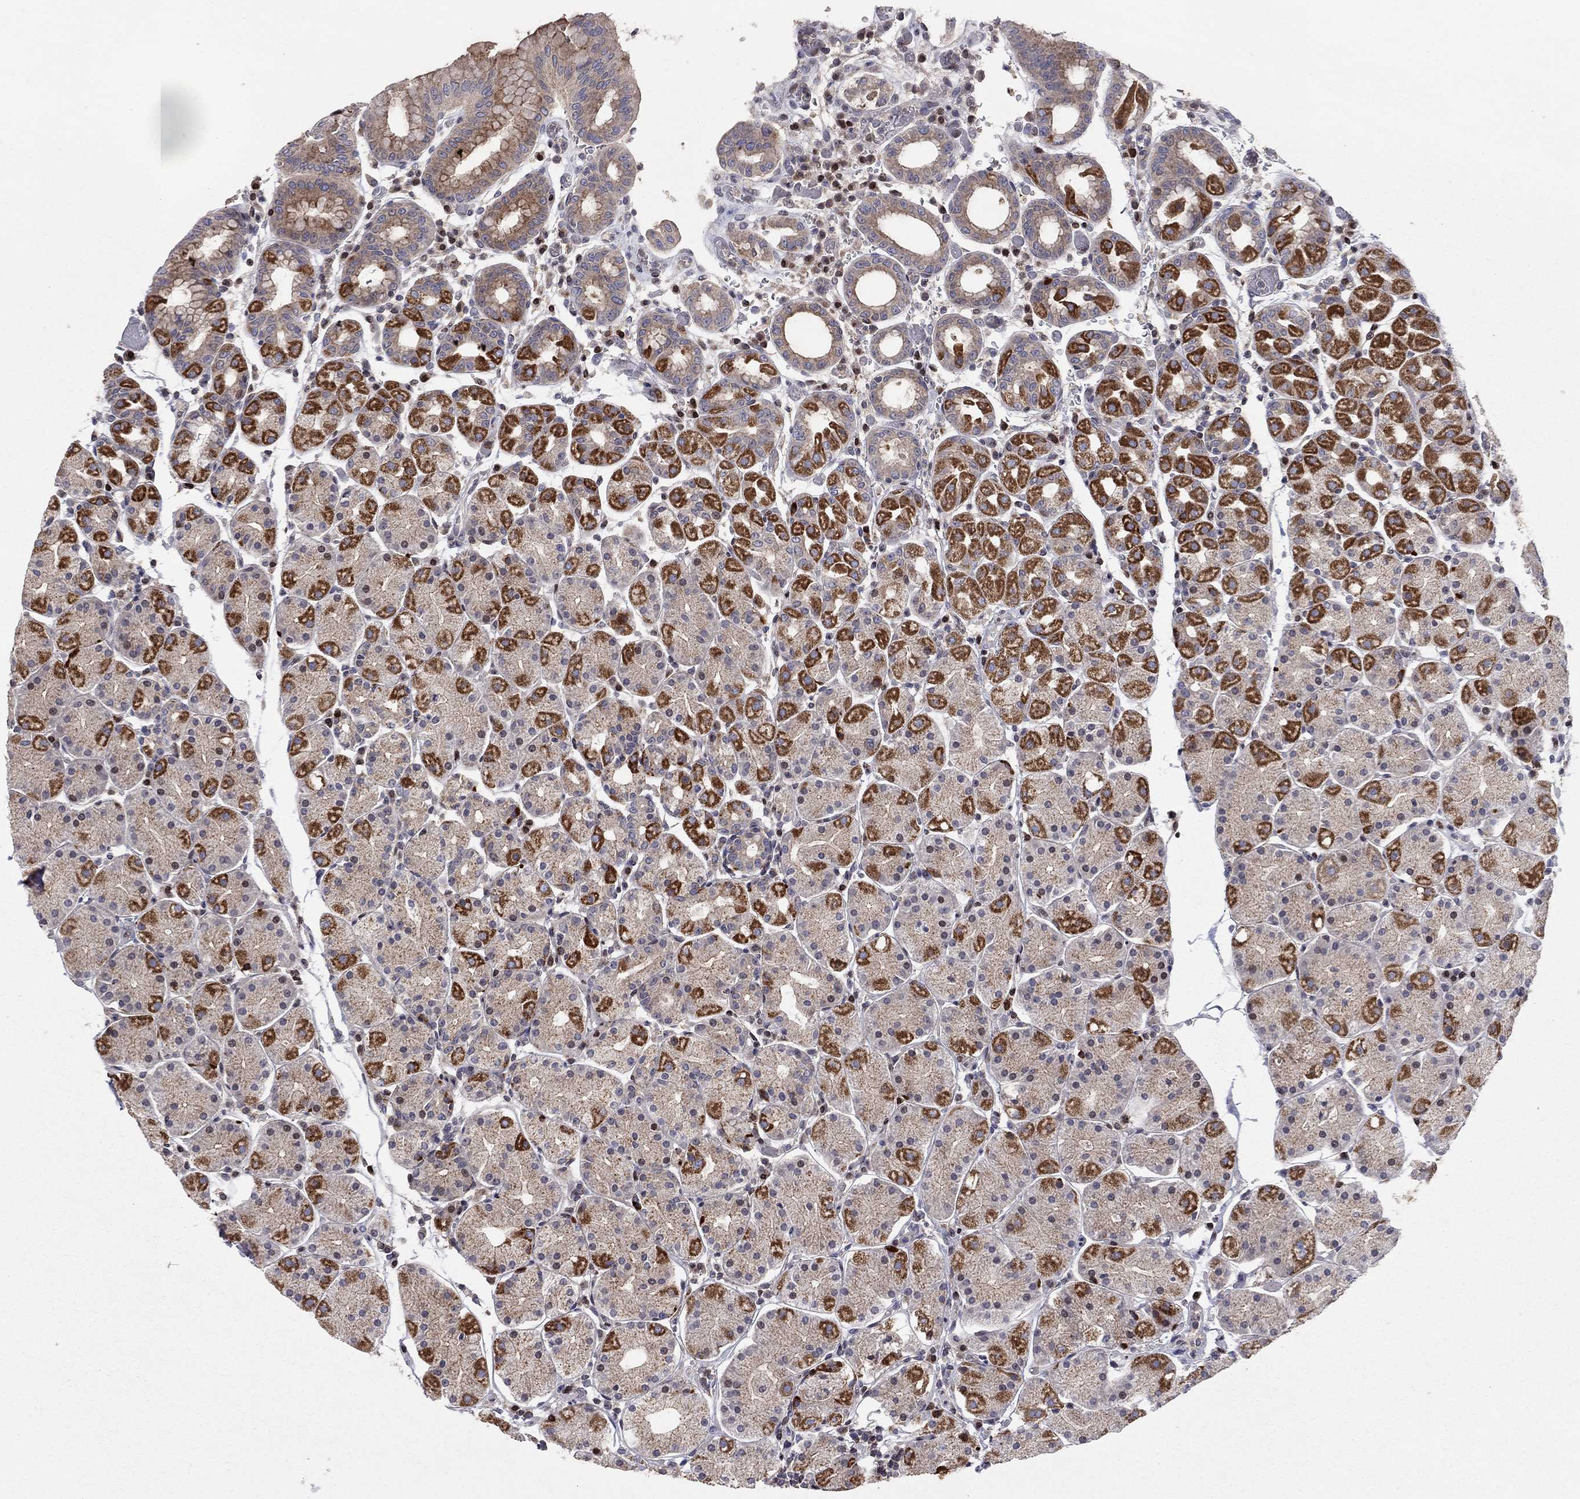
{"staining": {"intensity": "strong", "quantity": "25%-75%", "location": "cytoplasmic/membranous"}, "tissue": "stomach", "cell_type": "Glandular cells", "image_type": "normal", "snomed": [{"axis": "morphology", "description": "Normal tissue, NOS"}, {"axis": "topography", "description": "Stomach"}], "caption": "Immunohistochemical staining of unremarkable stomach exhibits strong cytoplasmic/membranous protein expression in approximately 25%-75% of glandular cells. (DAB IHC with brightfield microscopy, high magnification).", "gene": "ERN2", "patient": {"sex": "male", "age": 54}}